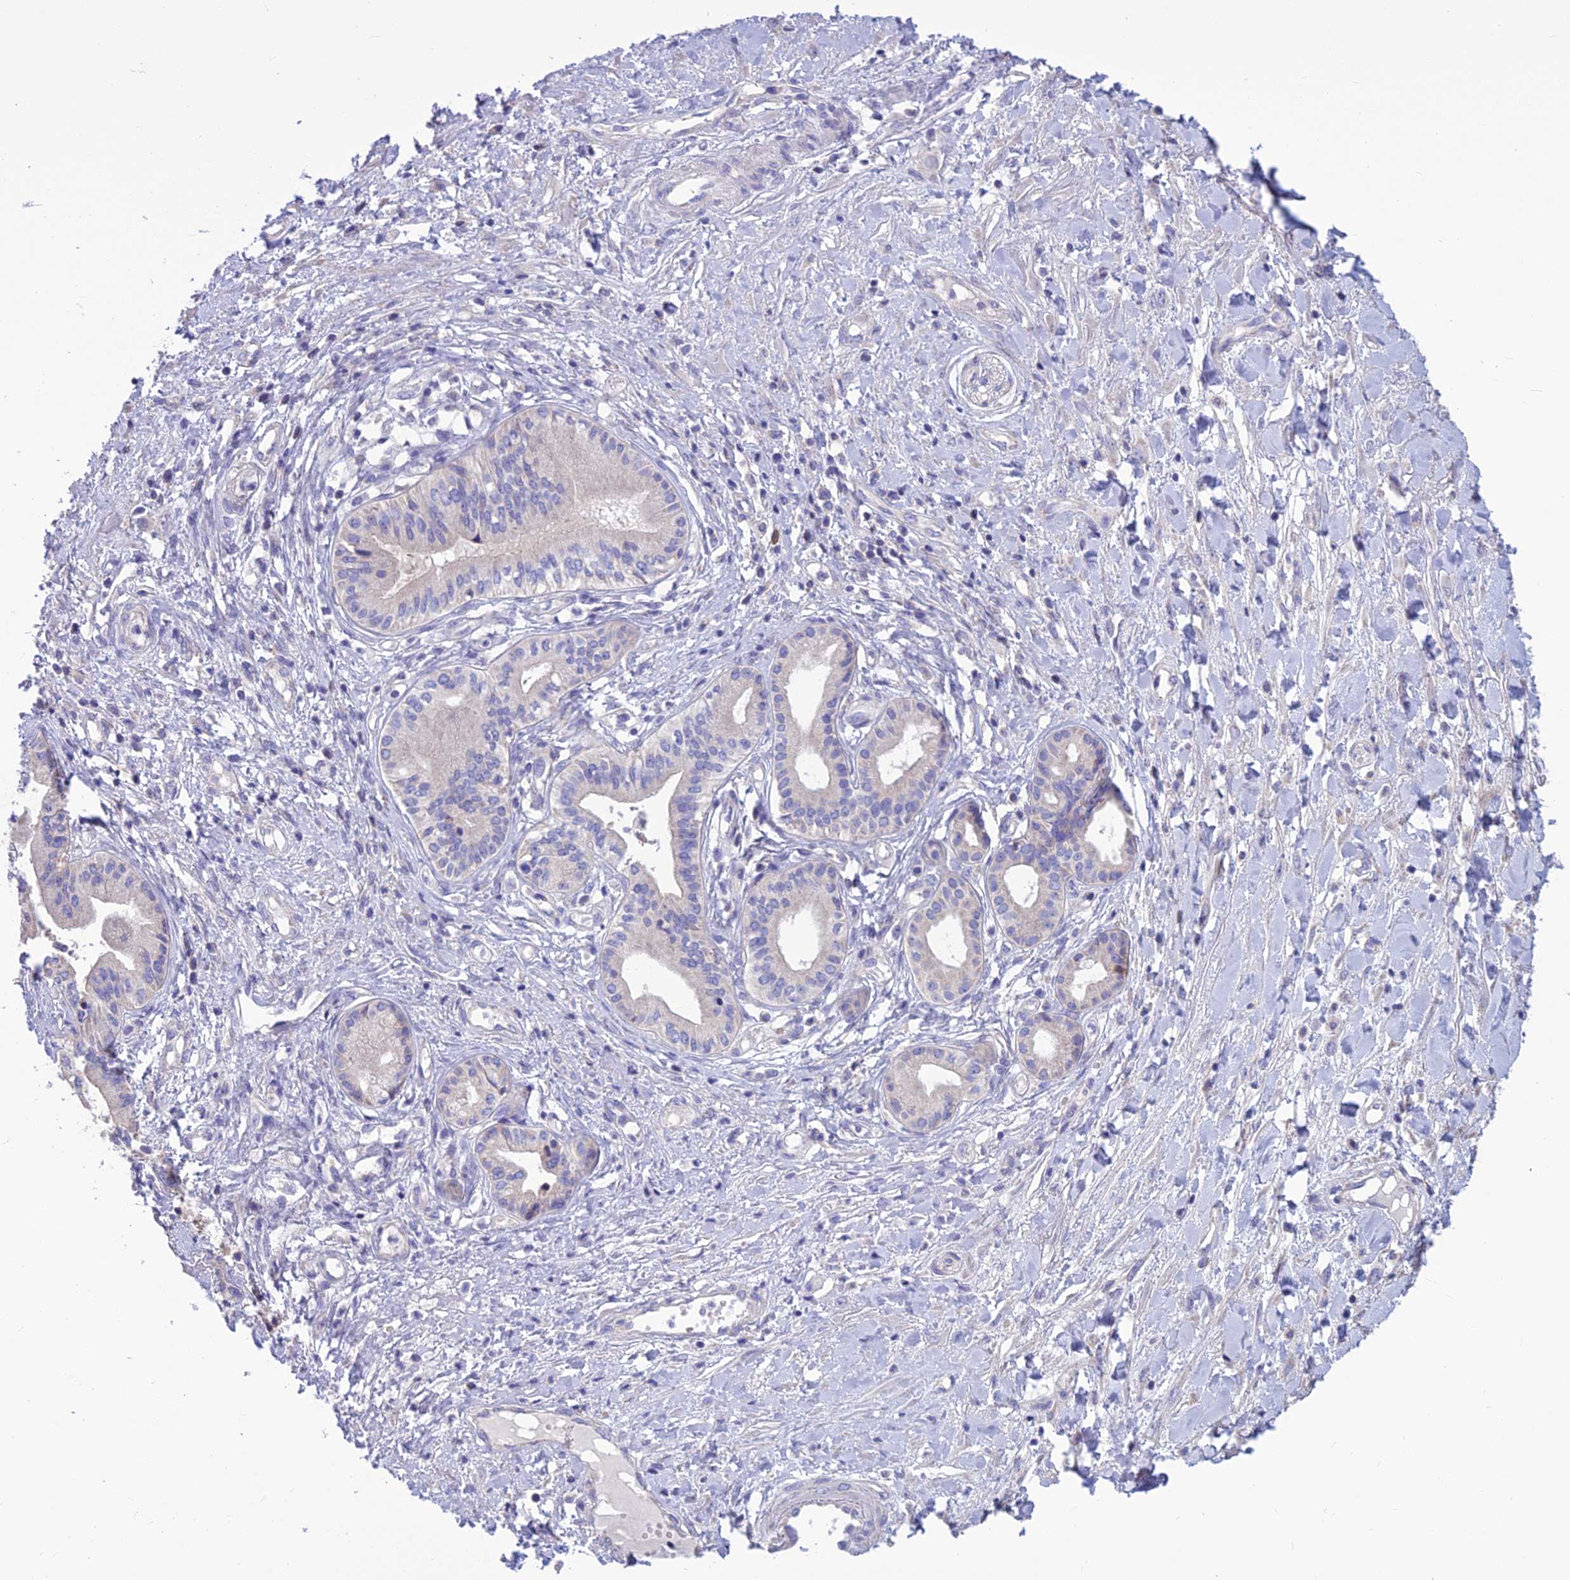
{"staining": {"intensity": "negative", "quantity": "none", "location": "none"}, "tissue": "pancreatic cancer", "cell_type": "Tumor cells", "image_type": "cancer", "snomed": [{"axis": "morphology", "description": "Adenocarcinoma, NOS"}, {"axis": "topography", "description": "Pancreas"}], "caption": "This is an IHC photomicrograph of human pancreatic adenocarcinoma. There is no staining in tumor cells.", "gene": "BHMT2", "patient": {"sex": "female", "age": 50}}